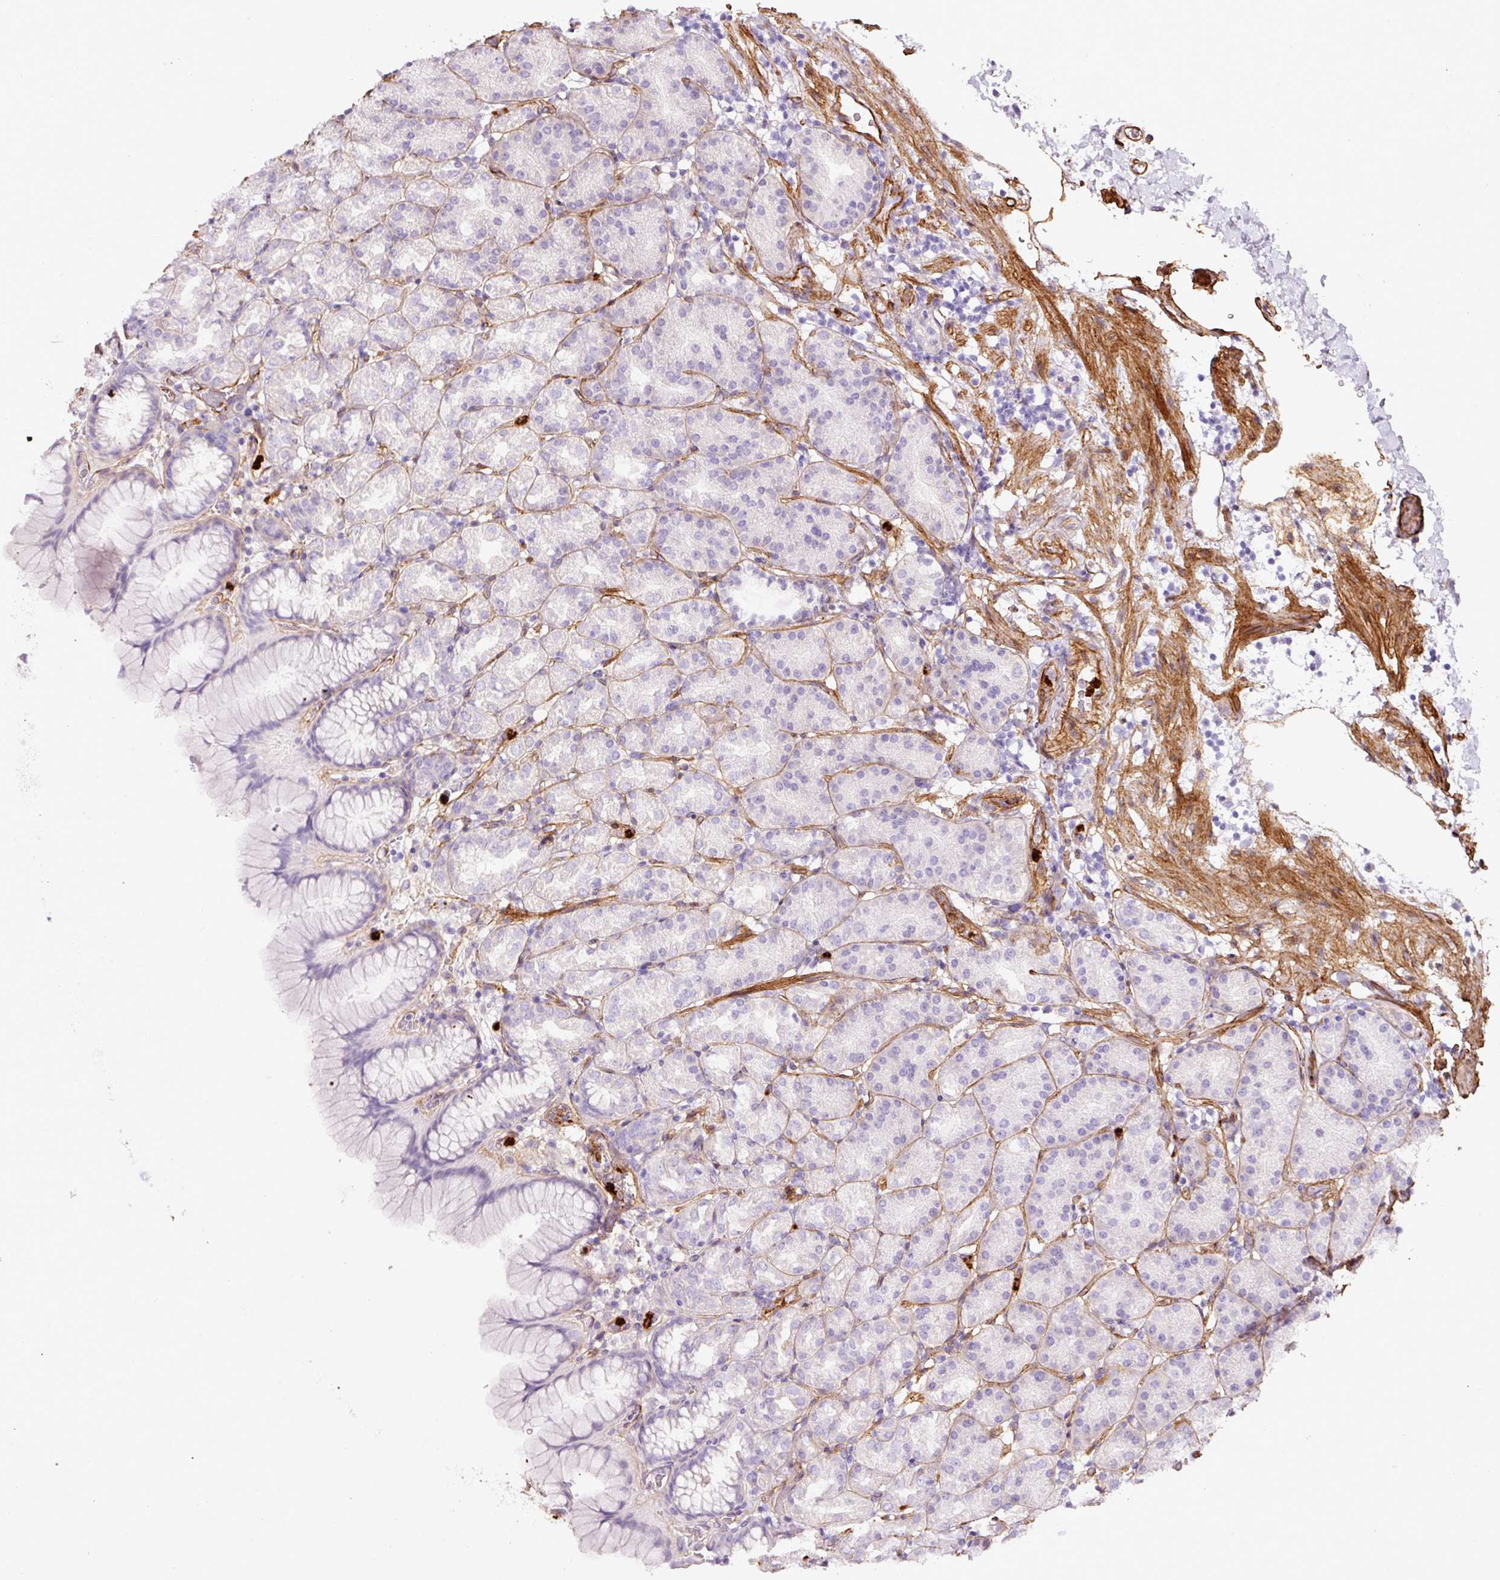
{"staining": {"intensity": "negative", "quantity": "none", "location": "none"}, "tissue": "stomach", "cell_type": "Glandular cells", "image_type": "normal", "snomed": [{"axis": "morphology", "description": "Normal tissue, NOS"}, {"axis": "topography", "description": "Stomach, upper"}], "caption": "Unremarkable stomach was stained to show a protein in brown. There is no significant staining in glandular cells. (Immunohistochemistry, brightfield microscopy, high magnification).", "gene": "LOXL4", "patient": {"sex": "female", "age": 81}}